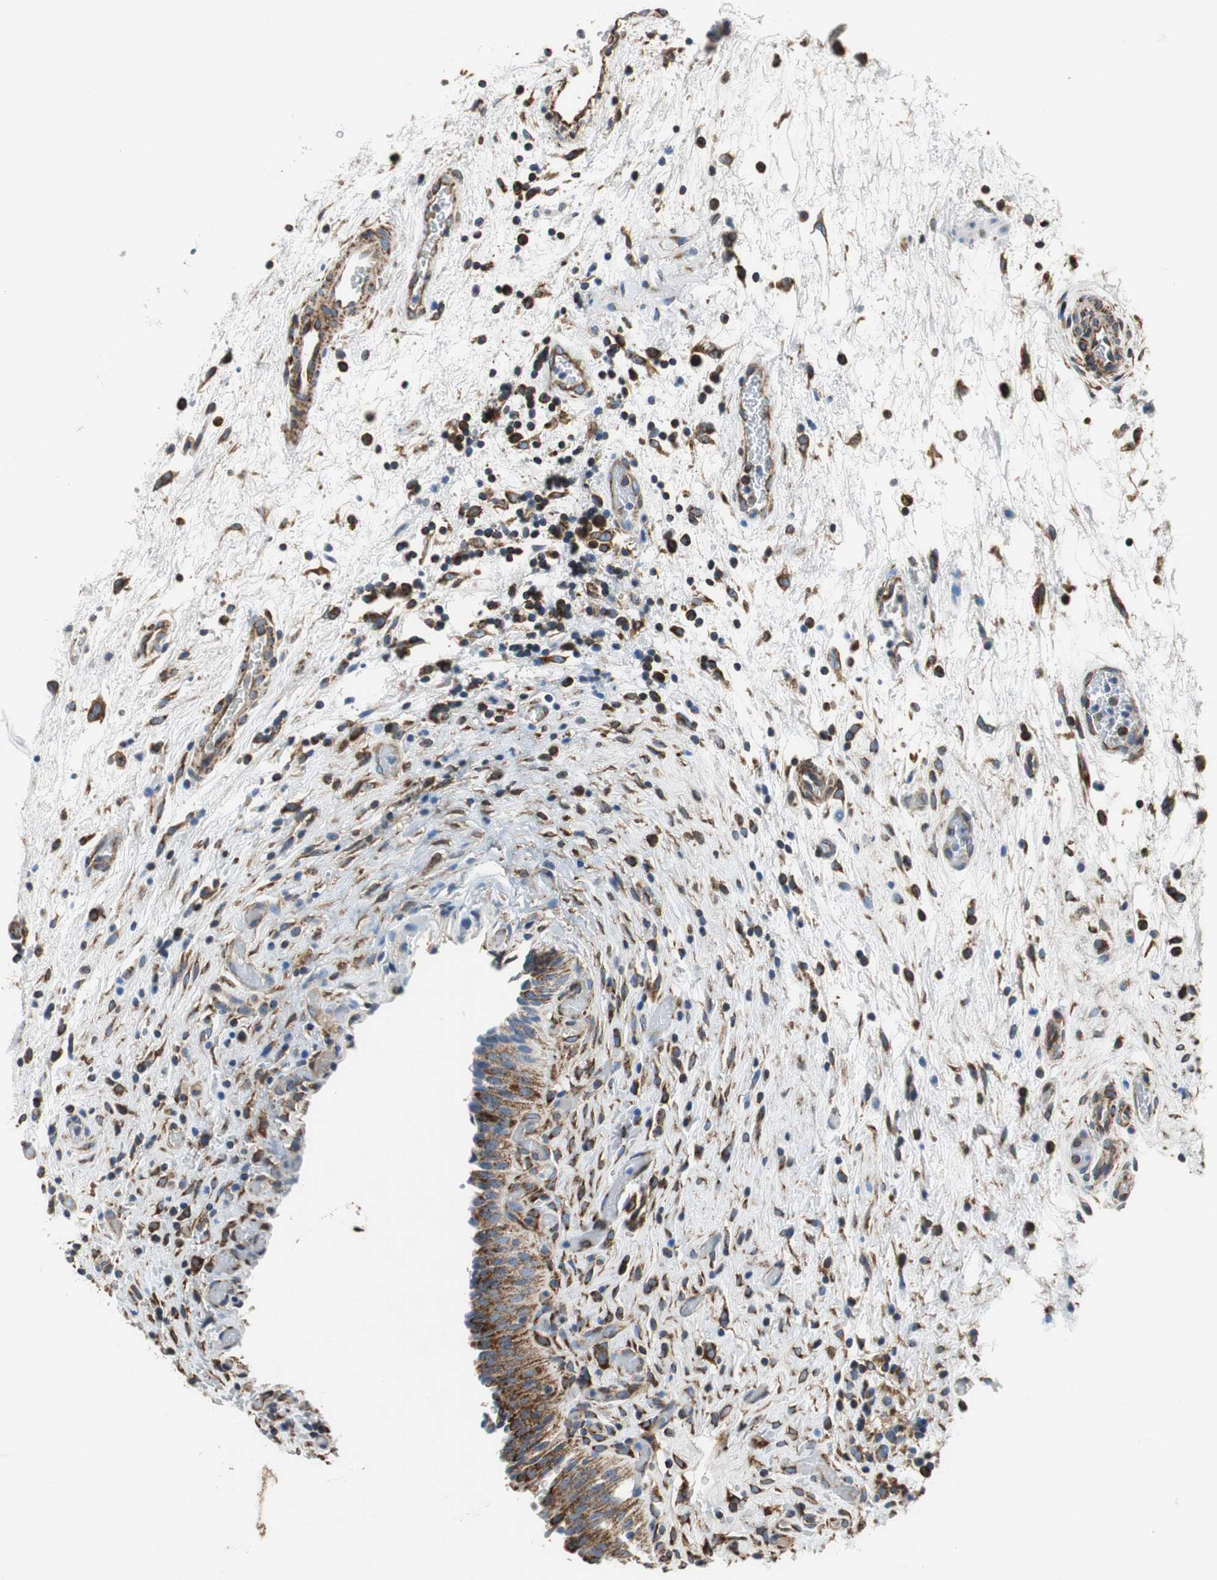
{"staining": {"intensity": "strong", "quantity": ">75%", "location": "cytoplasmic/membranous"}, "tissue": "urinary bladder", "cell_type": "Urothelial cells", "image_type": "normal", "snomed": [{"axis": "morphology", "description": "Normal tissue, NOS"}, {"axis": "topography", "description": "Urinary bladder"}], "caption": "Immunohistochemistry (IHC) image of benign urinary bladder stained for a protein (brown), which displays high levels of strong cytoplasmic/membranous expression in approximately >75% of urothelial cells.", "gene": "GSTK1", "patient": {"sex": "male", "age": 51}}